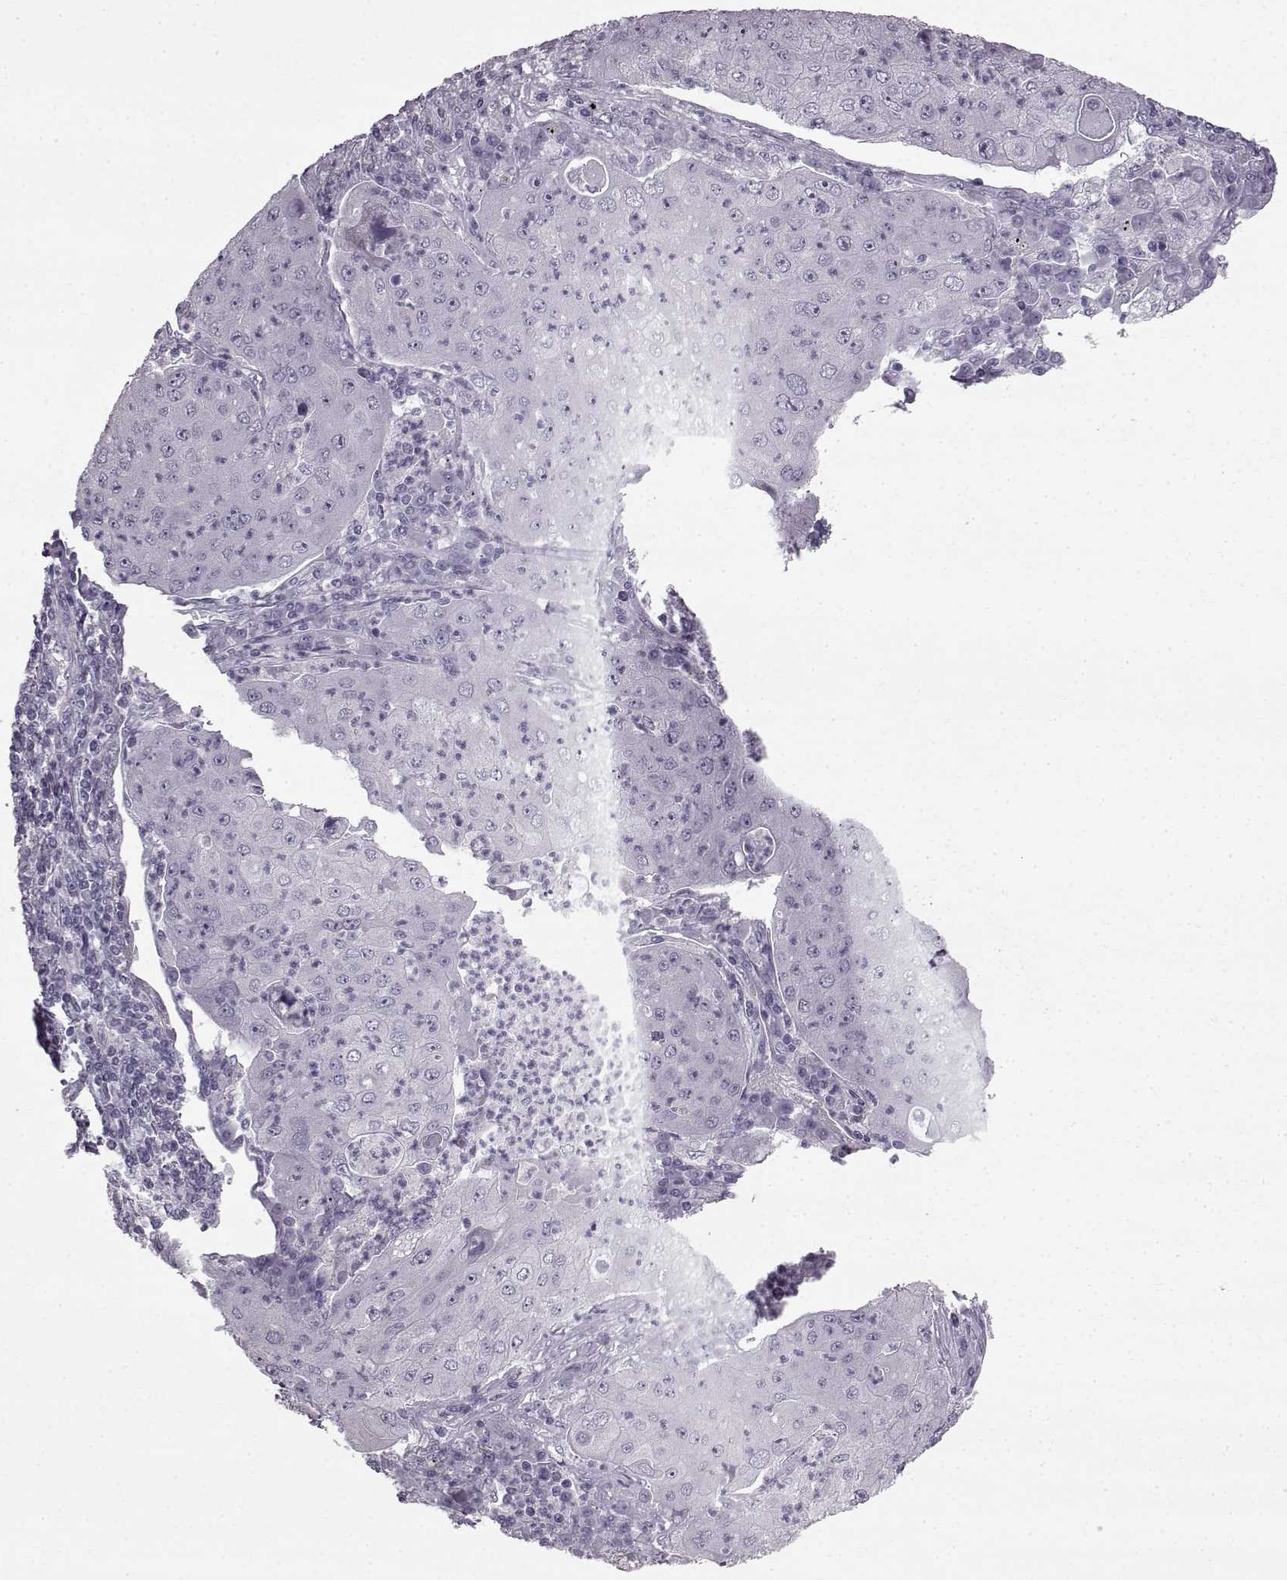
{"staining": {"intensity": "negative", "quantity": "none", "location": "none"}, "tissue": "lung cancer", "cell_type": "Tumor cells", "image_type": "cancer", "snomed": [{"axis": "morphology", "description": "Squamous cell carcinoma, NOS"}, {"axis": "topography", "description": "Lung"}], "caption": "Immunohistochemistry image of lung squamous cell carcinoma stained for a protein (brown), which reveals no positivity in tumor cells. (Stains: DAB immunohistochemistry with hematoxylin counter stain, Microscopy: brightfield microscopy at high magnification).", "gene": "SLC28A2", "patient": {"sex": "female", "age": 59}}